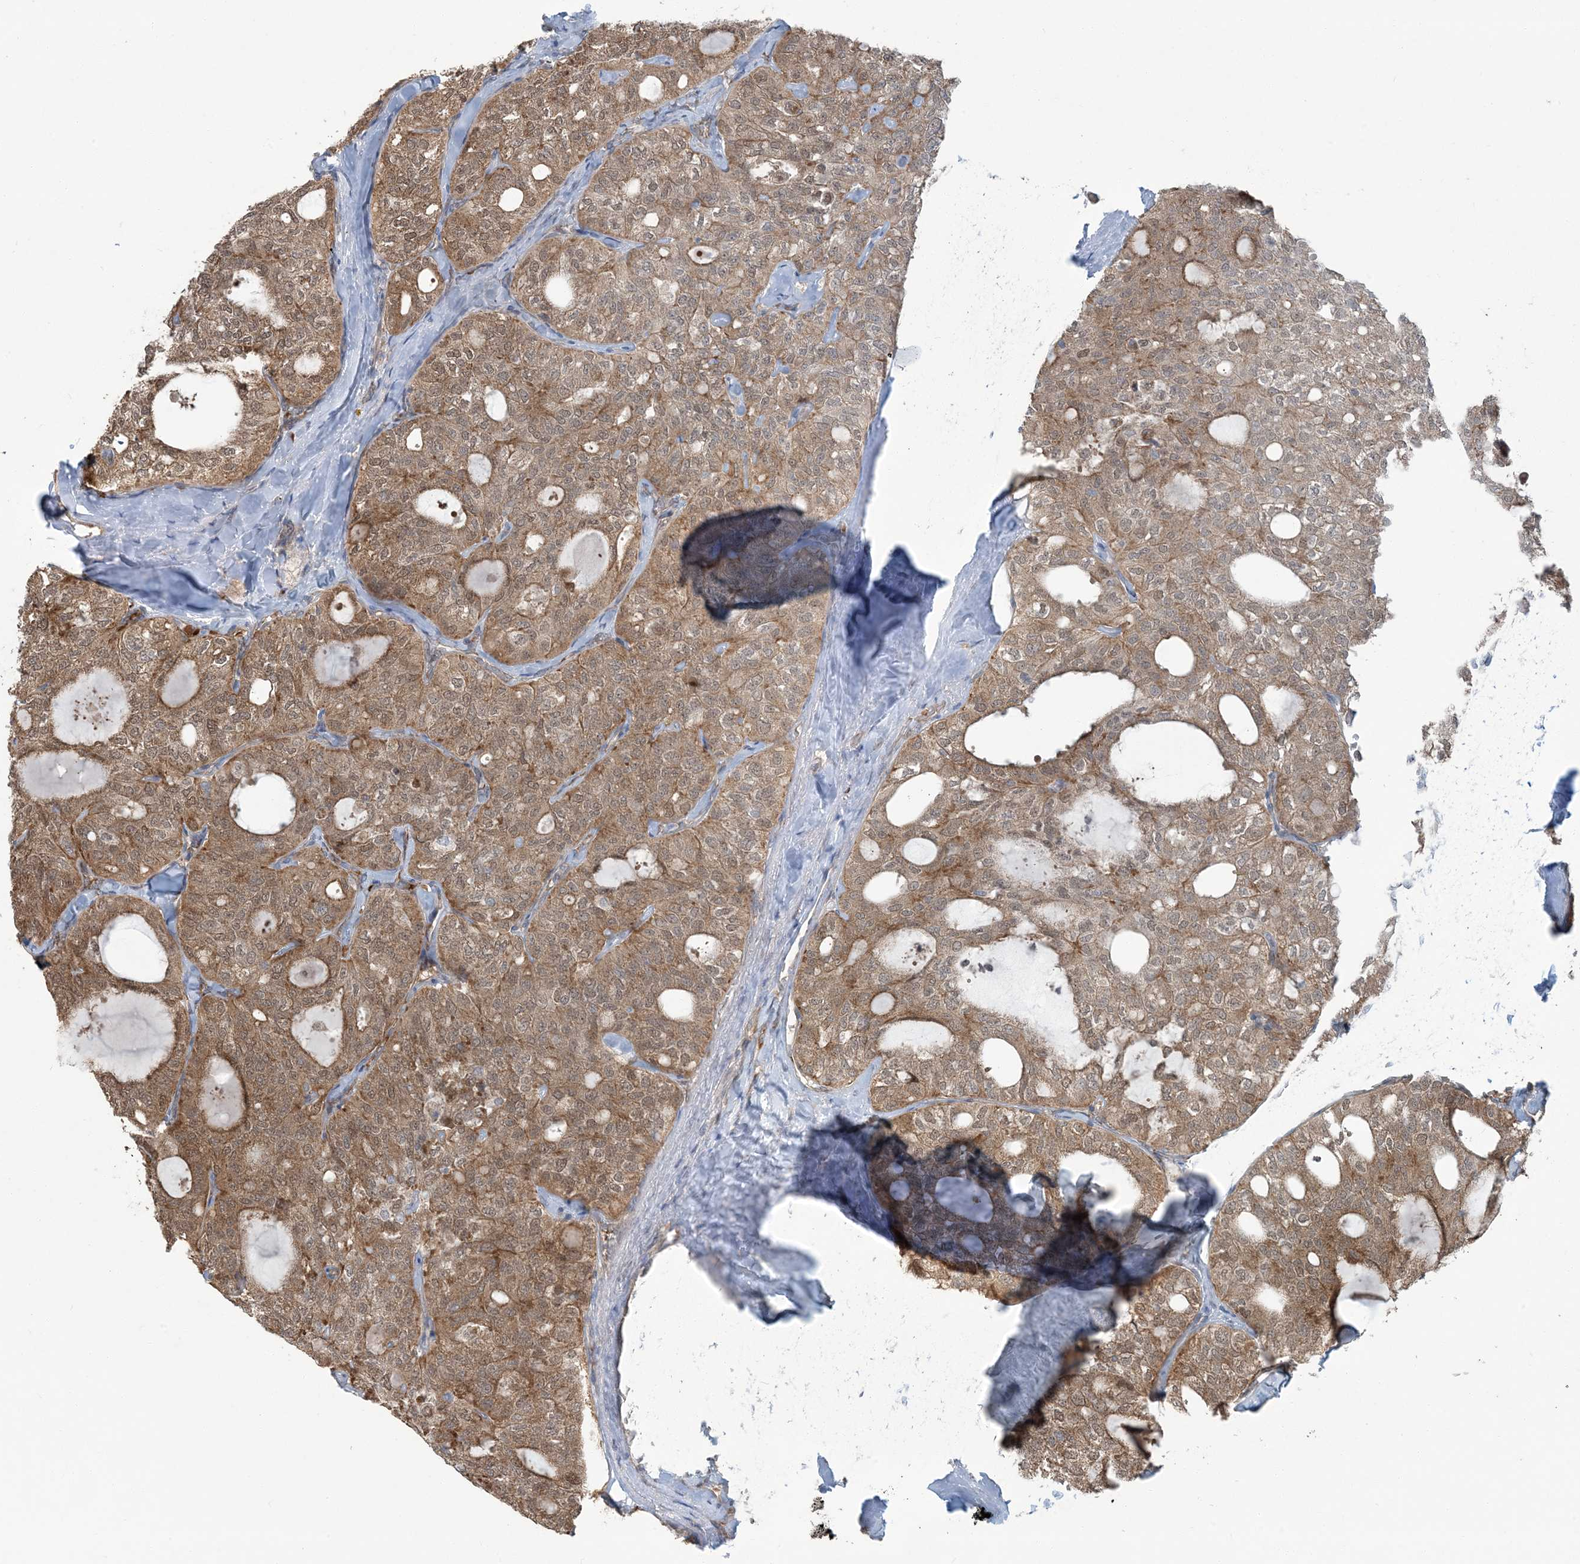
{"staining": {"intensity": "moderate", "quantity": ">75%", "location": "cytoplasmic/membranous"}, "tissue": "thyroid cancer", "cell_type": "Tumor cells", "image_type": "cancer", "snomed": [{"axis": "morphology", "description": "Follicular adenoma carcinoma, NOS"}, {"axis": "topography", "description": "Thyroid gland"}], "caption": "Protein staining of thyroid cancer (follicular adenoma carcinoma) tissue demonstrates moderate cytoplasmic/membranous positivity in about >75% of tumor cells. Nuclei are stained in blue.", "gene": "ERI2", "patient": {"sex": "male", "age": 75}}